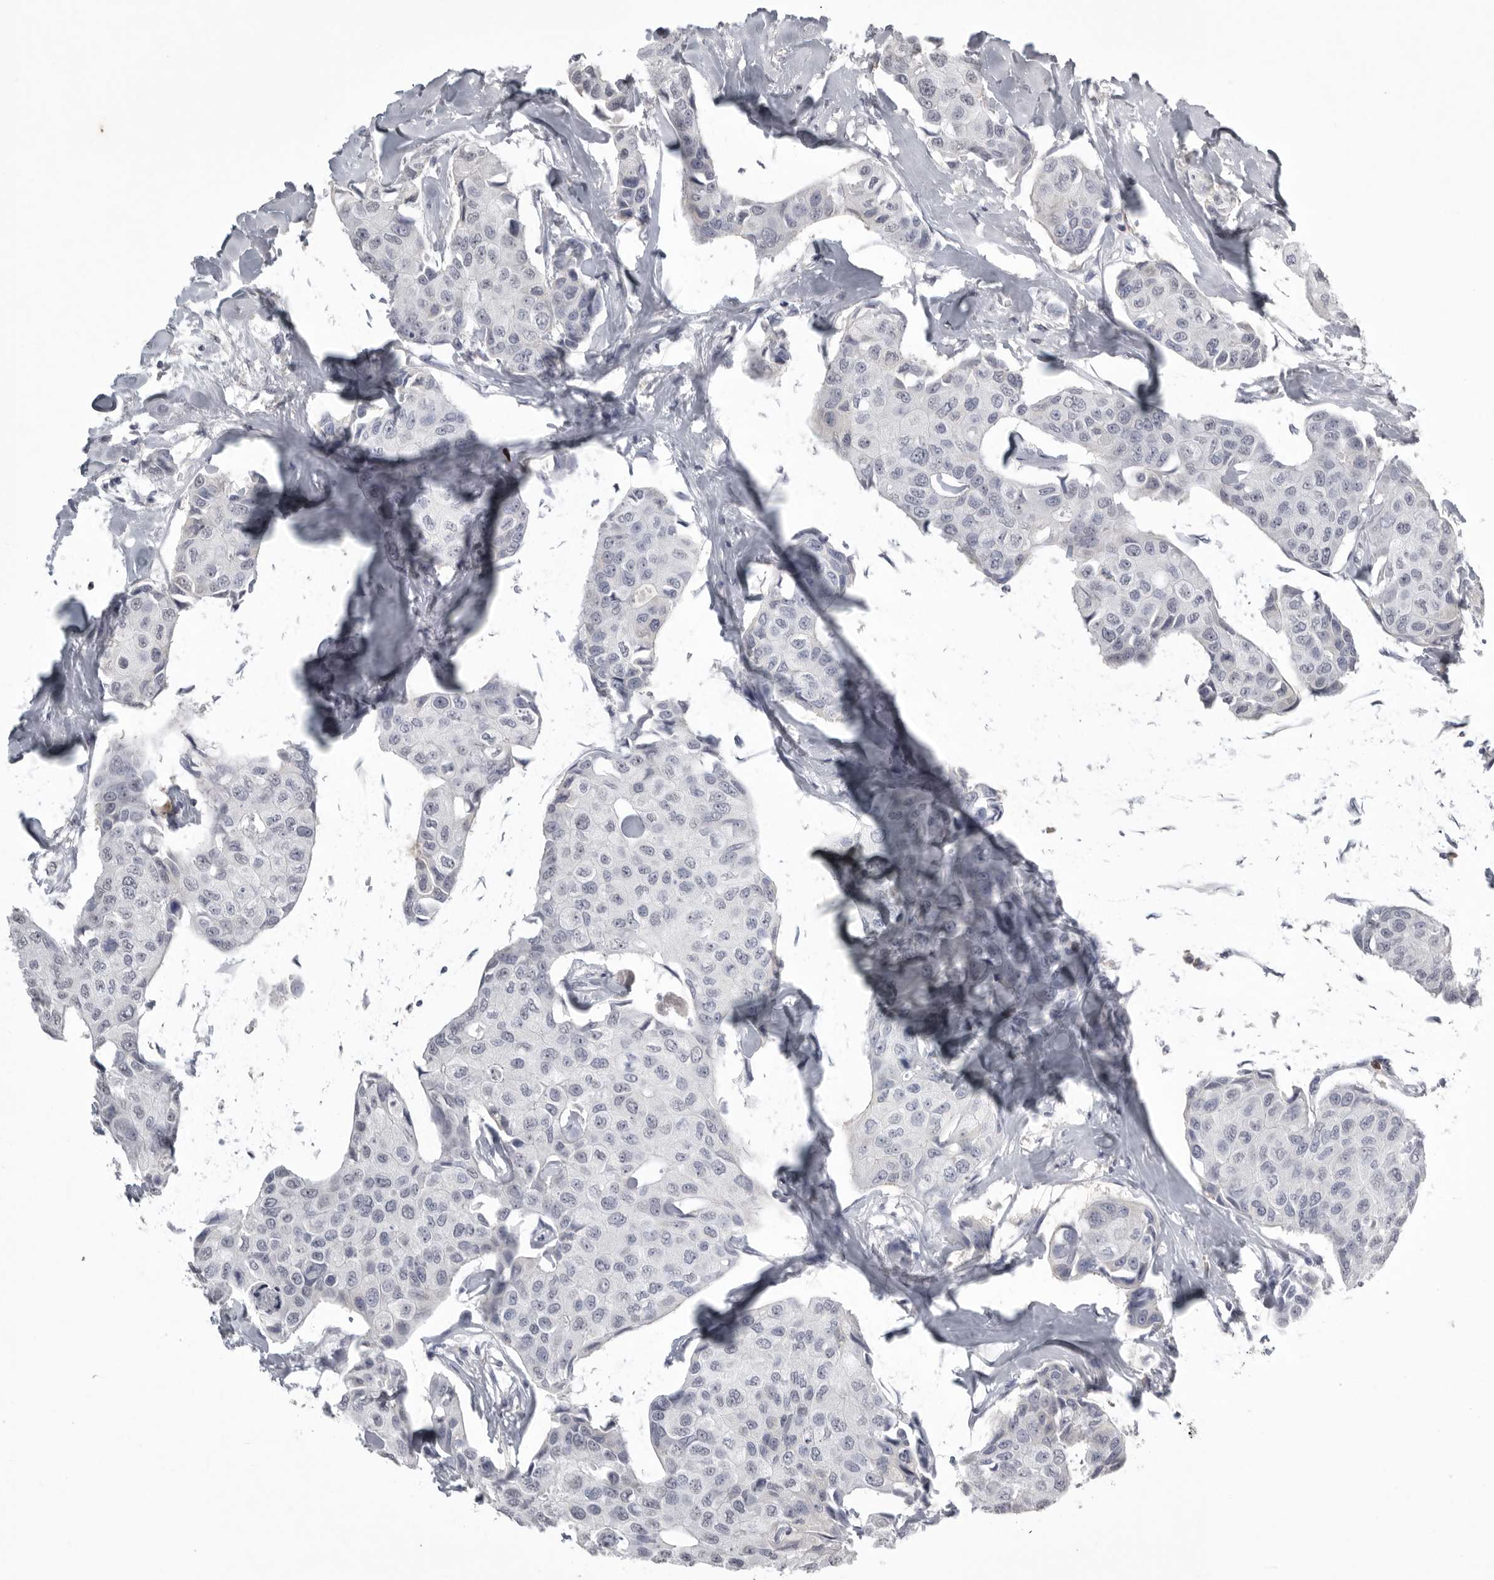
{"staining": {"intensity": "negative", "quantity": "none", "location": "none"}, "tissue": "breast cancer", "cell_type": "Tumor cells", "image_type": "cancer", "snomed": [{"axis": "morphology", "description": "Duct carcinoma"}, {"axis": "topography", "description": "Breast"}], "caption": "Histopathology image shows no significant protein positivity in tumor cells of breast cancer (infiltrating ductal carcinoma). Nuclei are stained in blue.", "gene": "GNLY", "patient": {"sex": "female", "age": 80}}